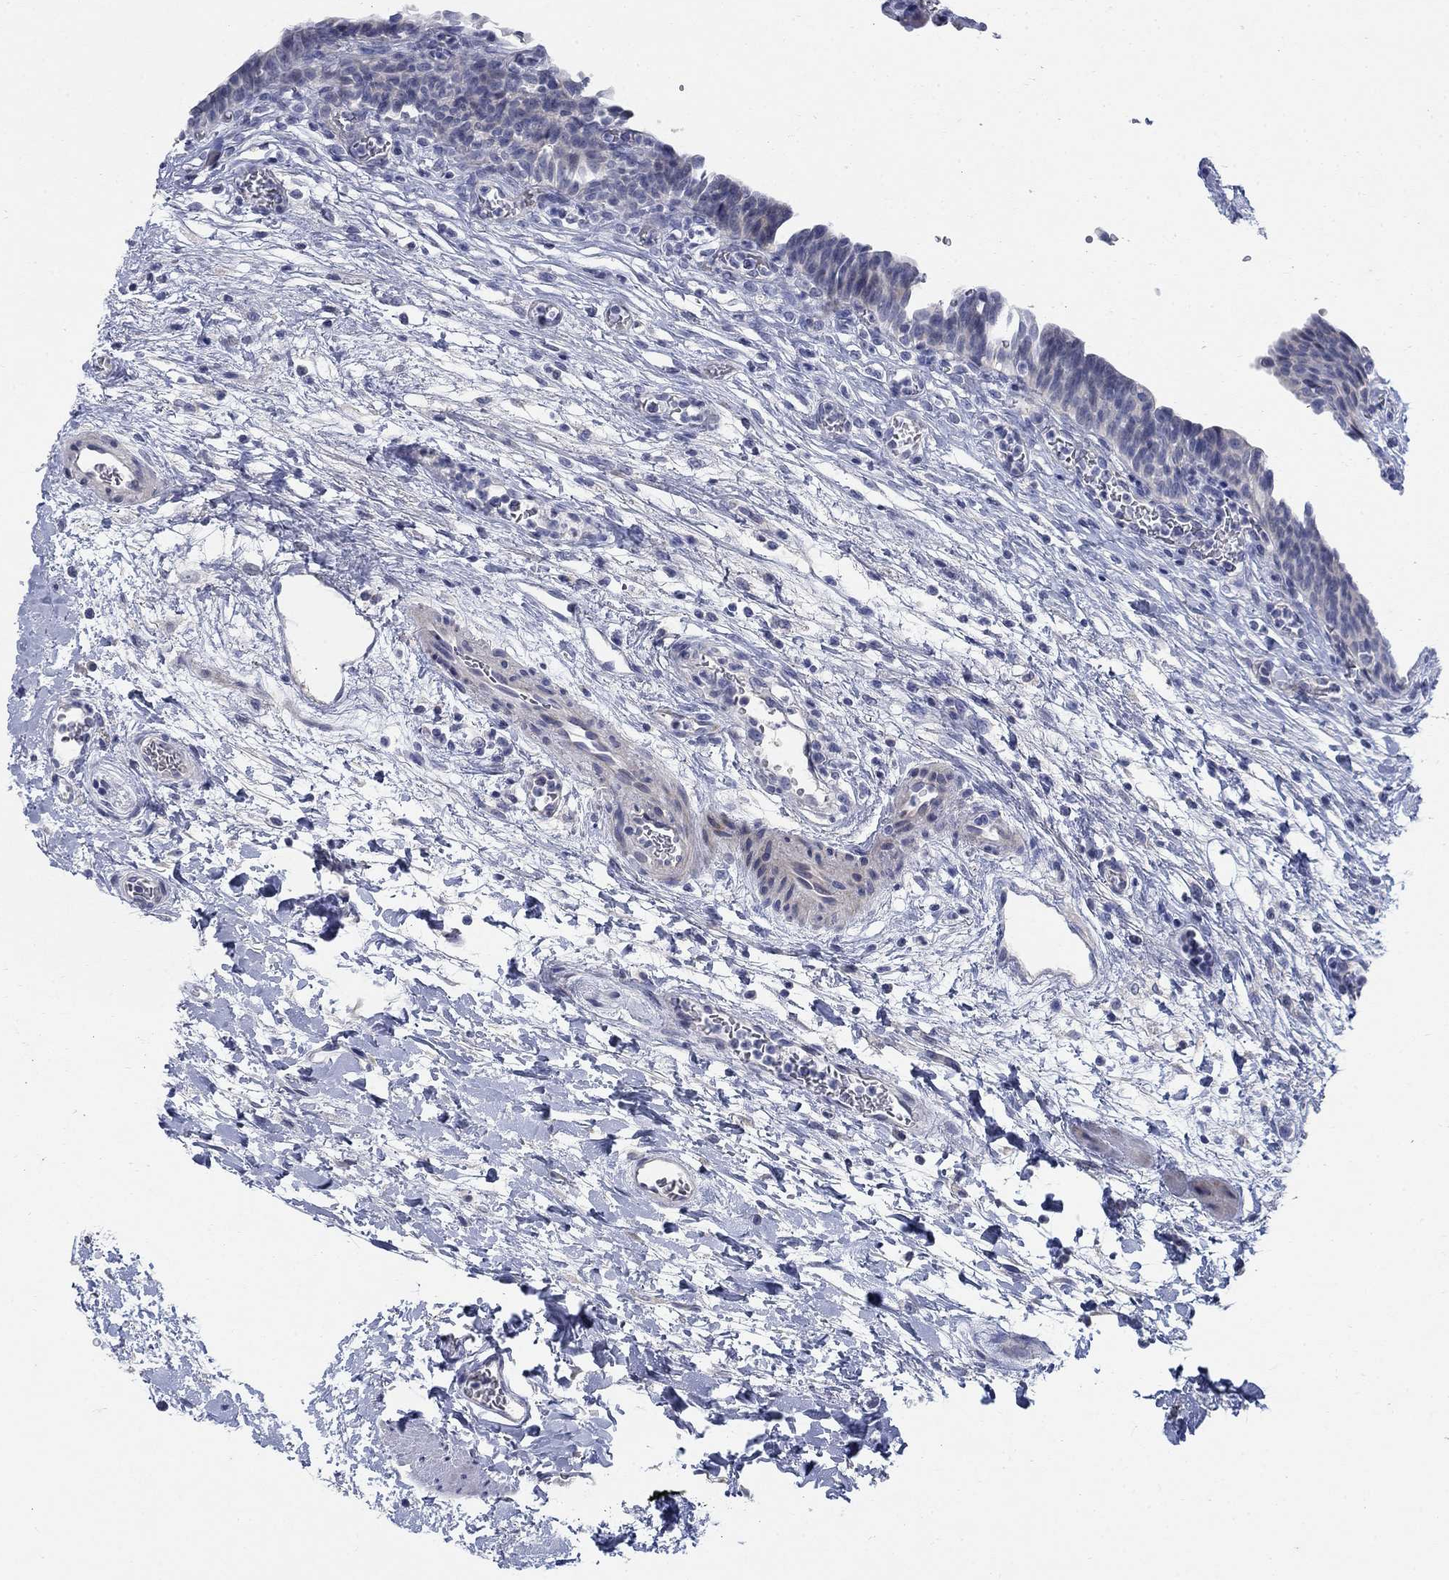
{"staining": {"intensity": "negative", "quantity": "none", "location": "none"}, "tissue": "urinary bladder", "cell_type": "Urothelial cells", "image_type": "normal", "snomed": [{"axis": "morphology", "description": "Normal tissue, NOS"}, {"axis": "topography", "description": "Urinary bladder"}], "caption": "An IHC image of normal urinary bladder is shown. There is no staining in urothelial cells of urinary bladder. (DAB (3,3'-diaminobenzidine) IHC visualized using brightfield microscopy, high magnification).", "gene": "DNER", "patient": {"sex": "male", "age": 73}}